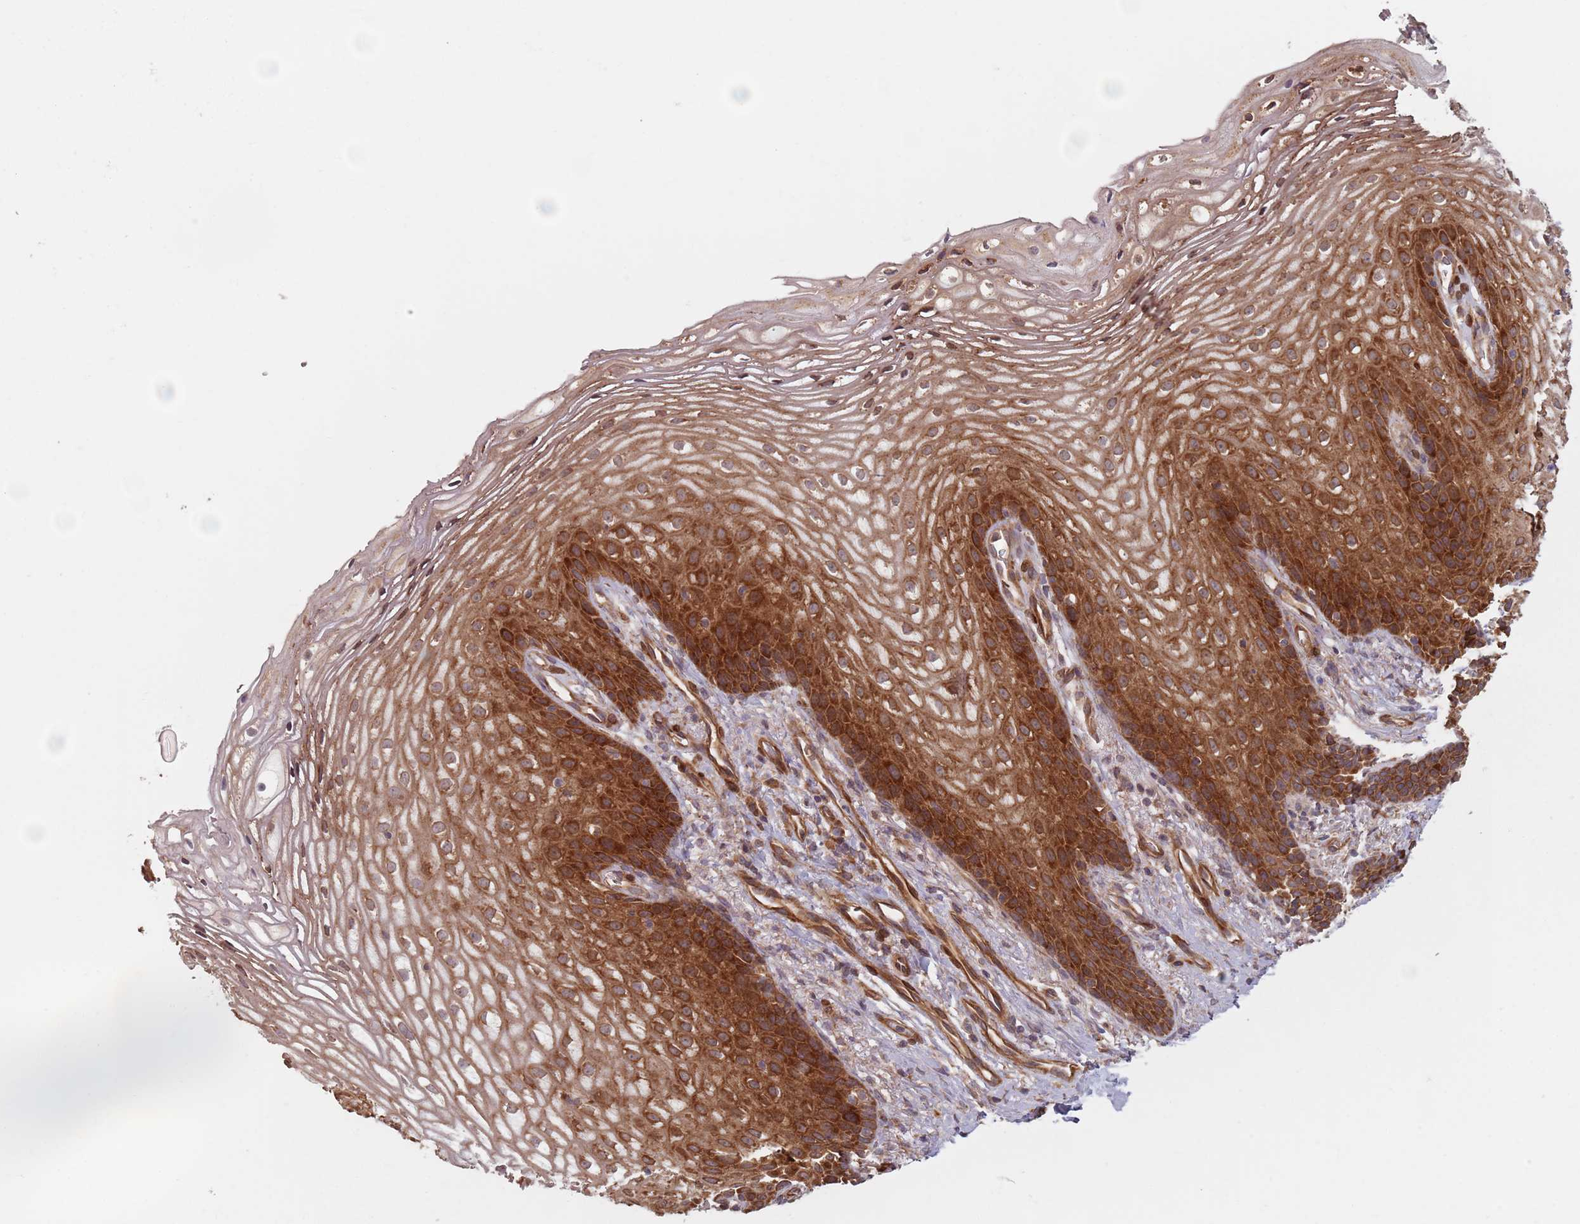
{"staining": {"intensity": "strong", "quantity": ">75%", "location": "cytoplasmic/membranous"}, "tissue": "vagina", "cell_type": "Squamous epithelial cells", "image_type": "normal", "snomed": [{"axis": "morphology", "description": "Normal tissue, NOS"}, {"axis": "topography", "description": "Vagina"}], "caption": "IHC of normal vagina displays high levels of strong cytoplasmic/membranous expression in approximately >75% of squamous epithelial cells. (DAB (3,3'-diaminobenzidine) IHC, brown staining for protein, blue staining for nuclei).", "gene": "NOTCH3", "patient": {"sex": "female", "age": 60}}